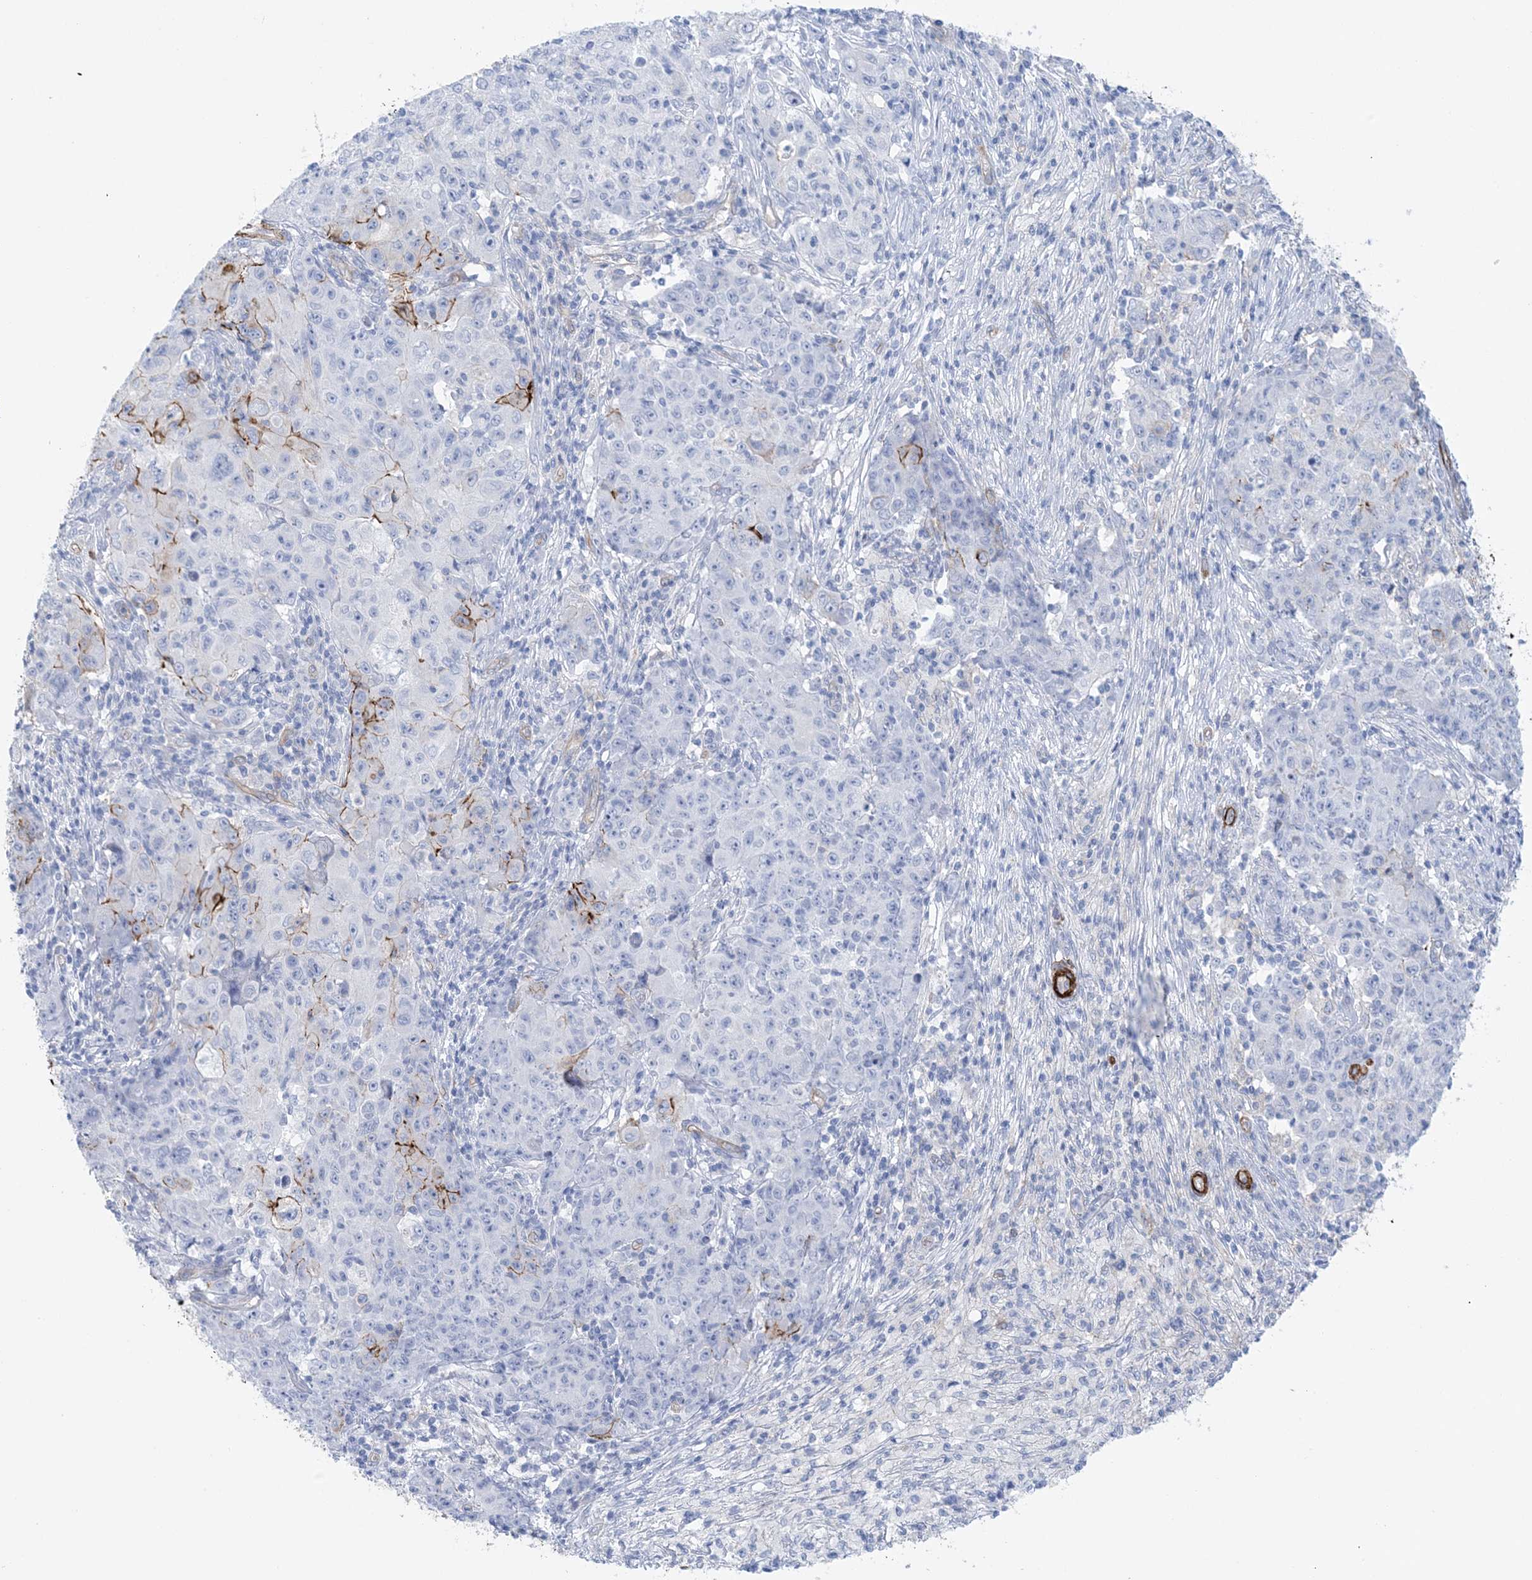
{"staining": {"intensity": "moderate", "quantity": "<25%", "location": "cytoplasmic/membranous"}, "tissue": "ovarian cancer", "cell_type": "Tumor cells", "image_type": "cancer", "snomed": [{"axis": "morphology", "description": "Carcinoma, endometroid"}, {"axis": "topography", "description": "Ovary"}], "caption": "Immunohistochemistry of human ovarian cancer exhibits low levels of moderate cytoplasmic/membranous staining in approximately <25% of tumor cells.", "gene": "SHANK1", "patient": {"sex": "female", "age": 42}}